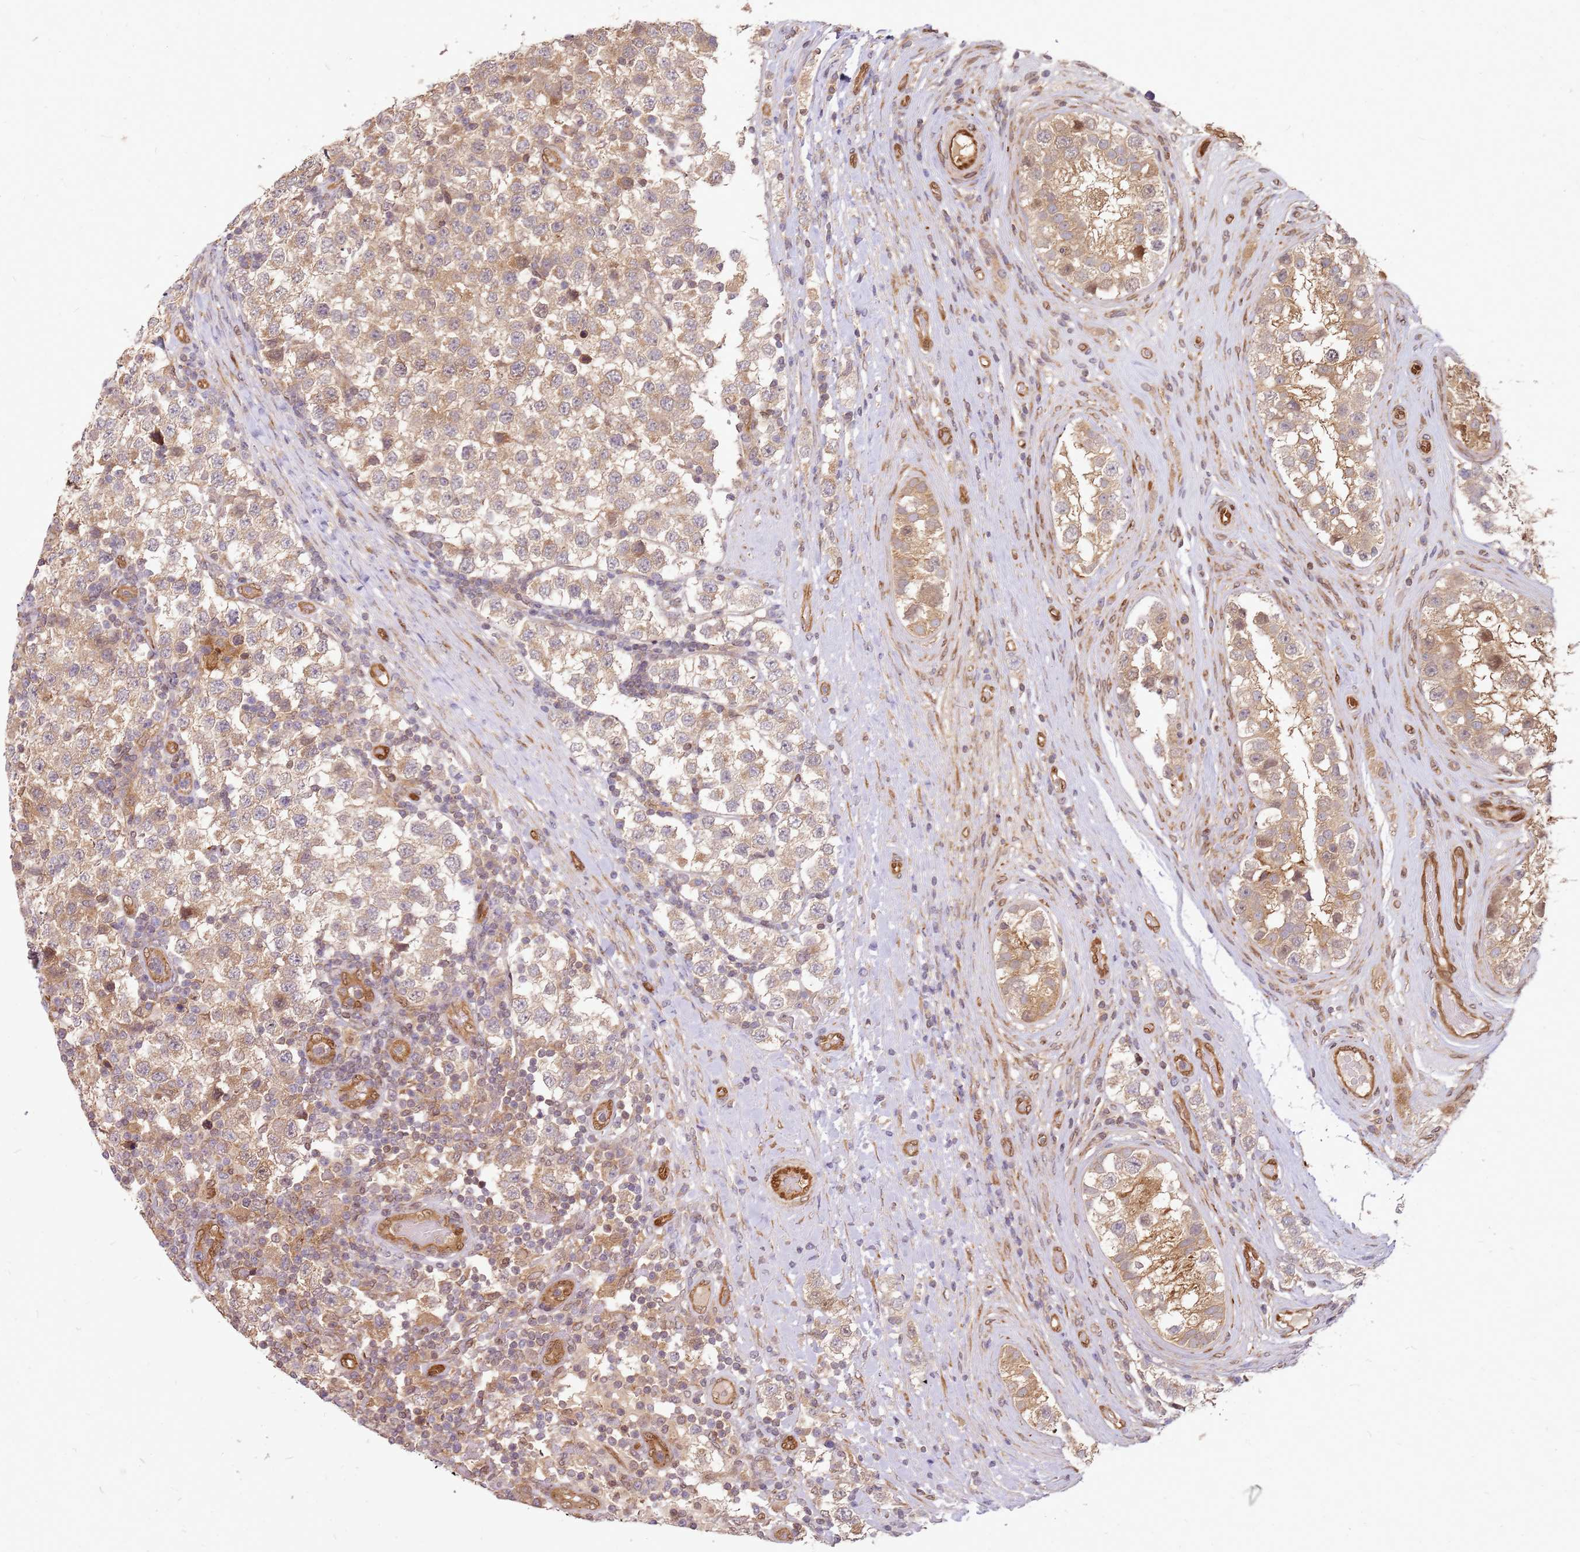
{"staining": {"intensity": "moderate", "quantity": ">75%", "location": "cytoplasmic/membranous"}, "tissue": "testis cancer", "cell_type": "Tumor cells", "image_type": "cancer", "snomed": [{"axis": "morphology", "description": "Seminoma, NOS"}, {"axis": "topography", "description": "Testis"}], "caption": "Moderate cytoplasmic/membranous protein staining is present in about >75% of tumor cells in seminoma (testis).", "gene": "NUDT14", "patient": {"sex": "male", "age": 34}}